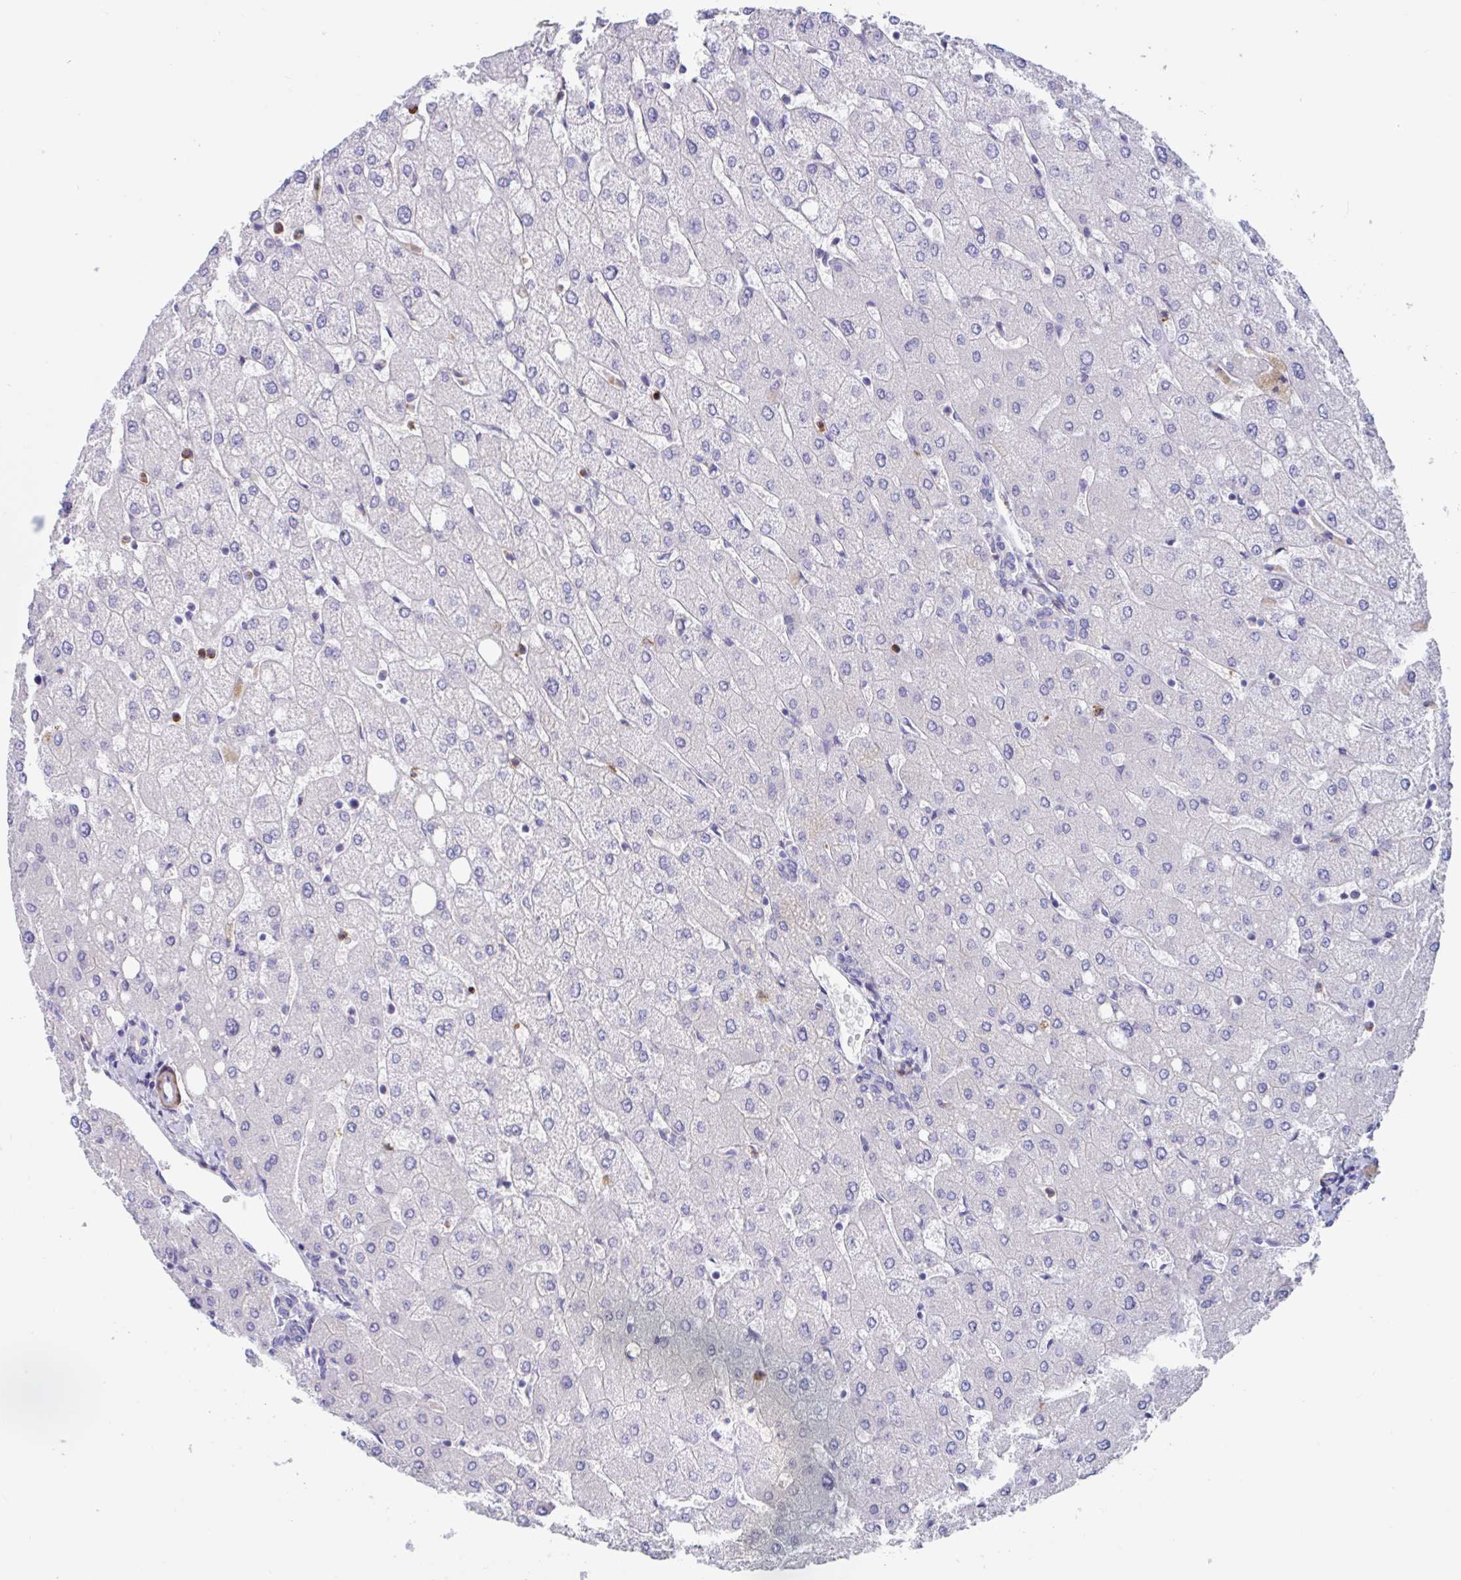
{"staining": {"intensity": "negative", "quantity": "none", "location": "none"}, "tissue": "liver", "cell_type": "Cholangiocytes", "image_type": "normal", "snomed": [{"axis": "morphology", "description": "Normal tissue, NOS"}, {"axis": "topography", "description": "Liver"}], "caption": "This is an immunohistochemistry micrograph of benign liver. There is no positivity in cholangiocytes.", "gene": "ZNHIT2", "patient": {"sex": "female", "age": 54}}